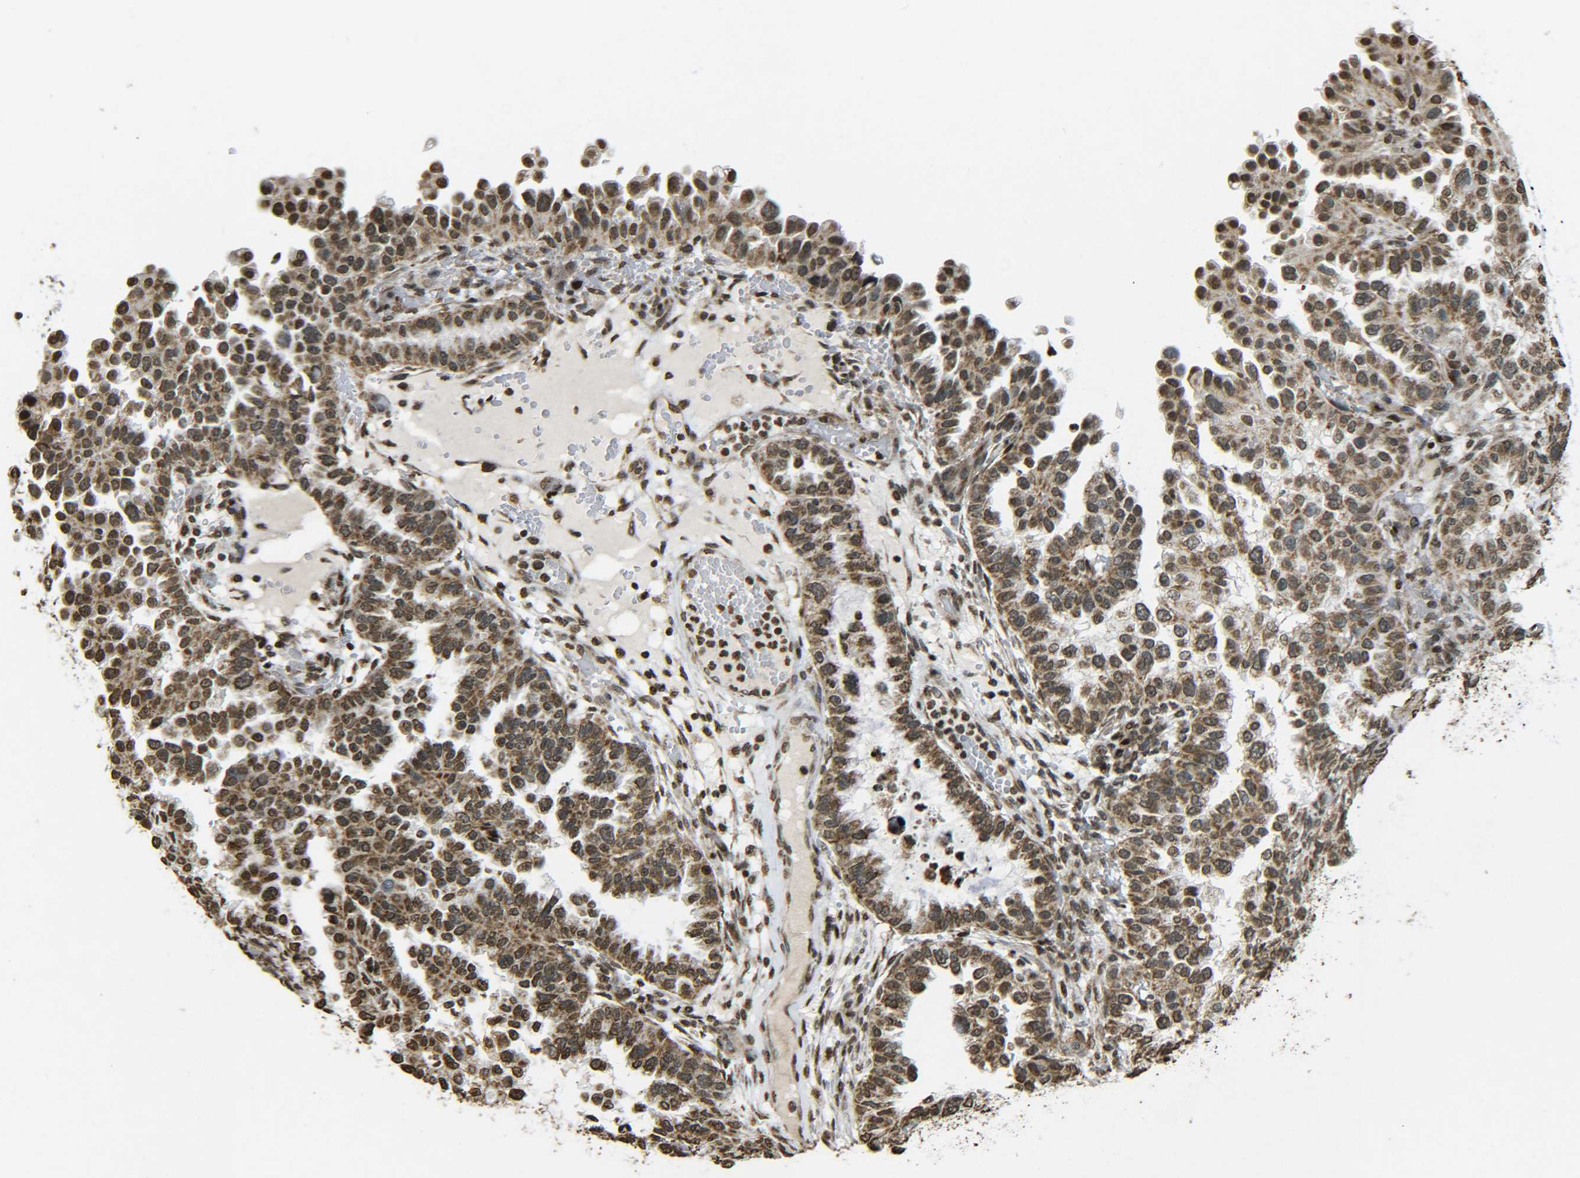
{"staining": {"intensity": "moderate", "quantity": ">75%", "location": "cytoplasmic/membranous,nuclear"}, "tissue": "endometrial cancer", "cell_type": "Tumor cells", "image_type": "cancer", "snomed": [{"axis": "morphology", "description": "Adenocarcinoma, NOS"}, {"axis": "topography", "description": "Endometrium"}], "caption": "IHC photomicrograph of human adenocarcinoma (endometrial) stained for a protein (brown), which exhibits medium levels of moderate cytoplasmic/membranous and nuclear positivity in approximately >75% of tumor cells.", "gene": "NEUROG2", "patient": {"sex": "female", "age": 85}}